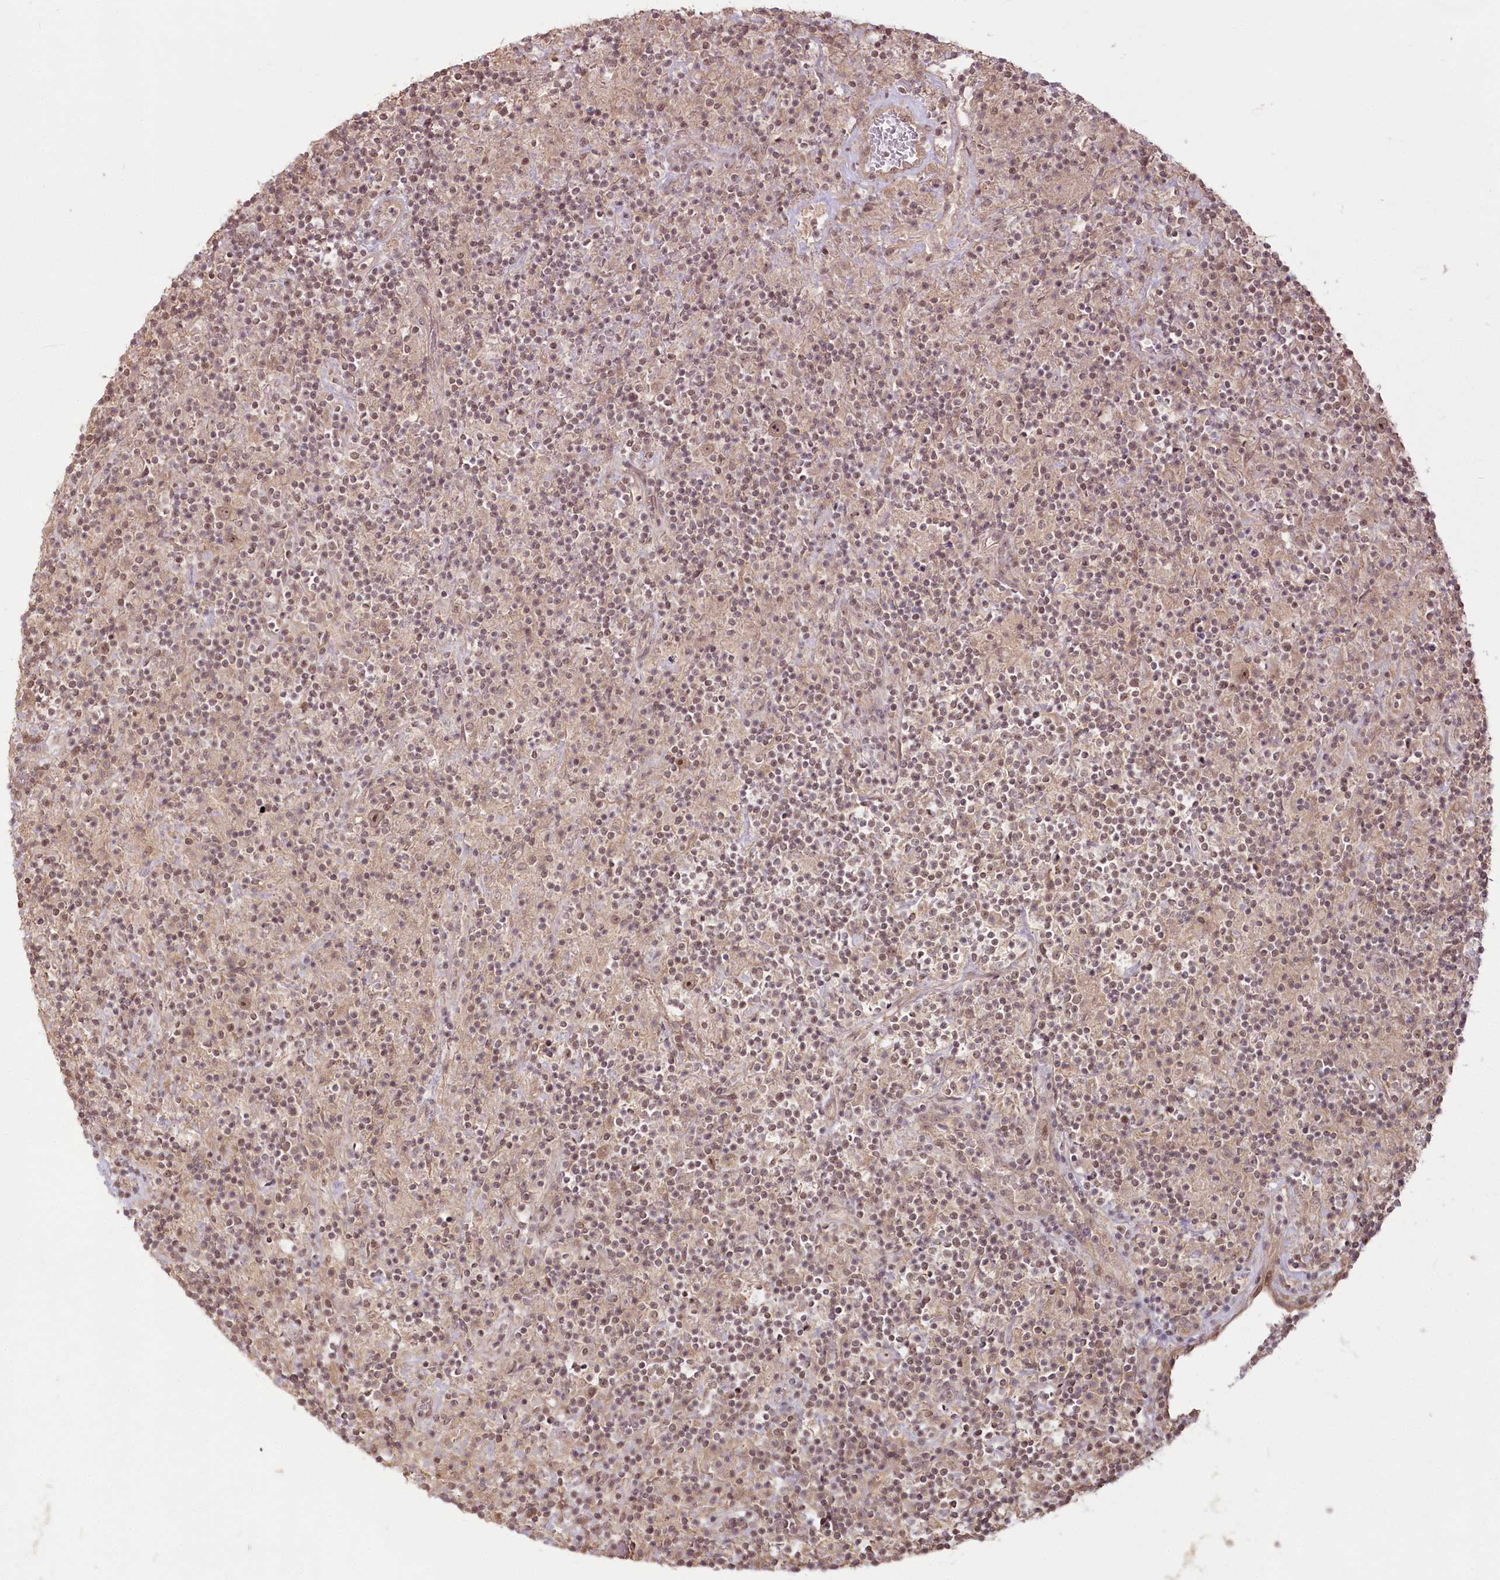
{"staining": {"intensity": "moderate", "quantity": "25%-75%", "location": "nuclear"}, "tissue": "lymphoma", "cell_type": "Tumor cells", "image_type": "cancer", "snomed": [{"axis": "morphology", "description": "Hodgkin's disease, NOS"}, {"axis": "topography", "description": "Lymph node"}], "caption": "IHC (DAB (3,3'-diaminobenzidine)) staining of human lymphoma reveals moderate nuclear protein expression in approximately 25%-75% of tumor cells.", "gene": "R3HDM2", "patient": {"sex": "male", "age": 70}}